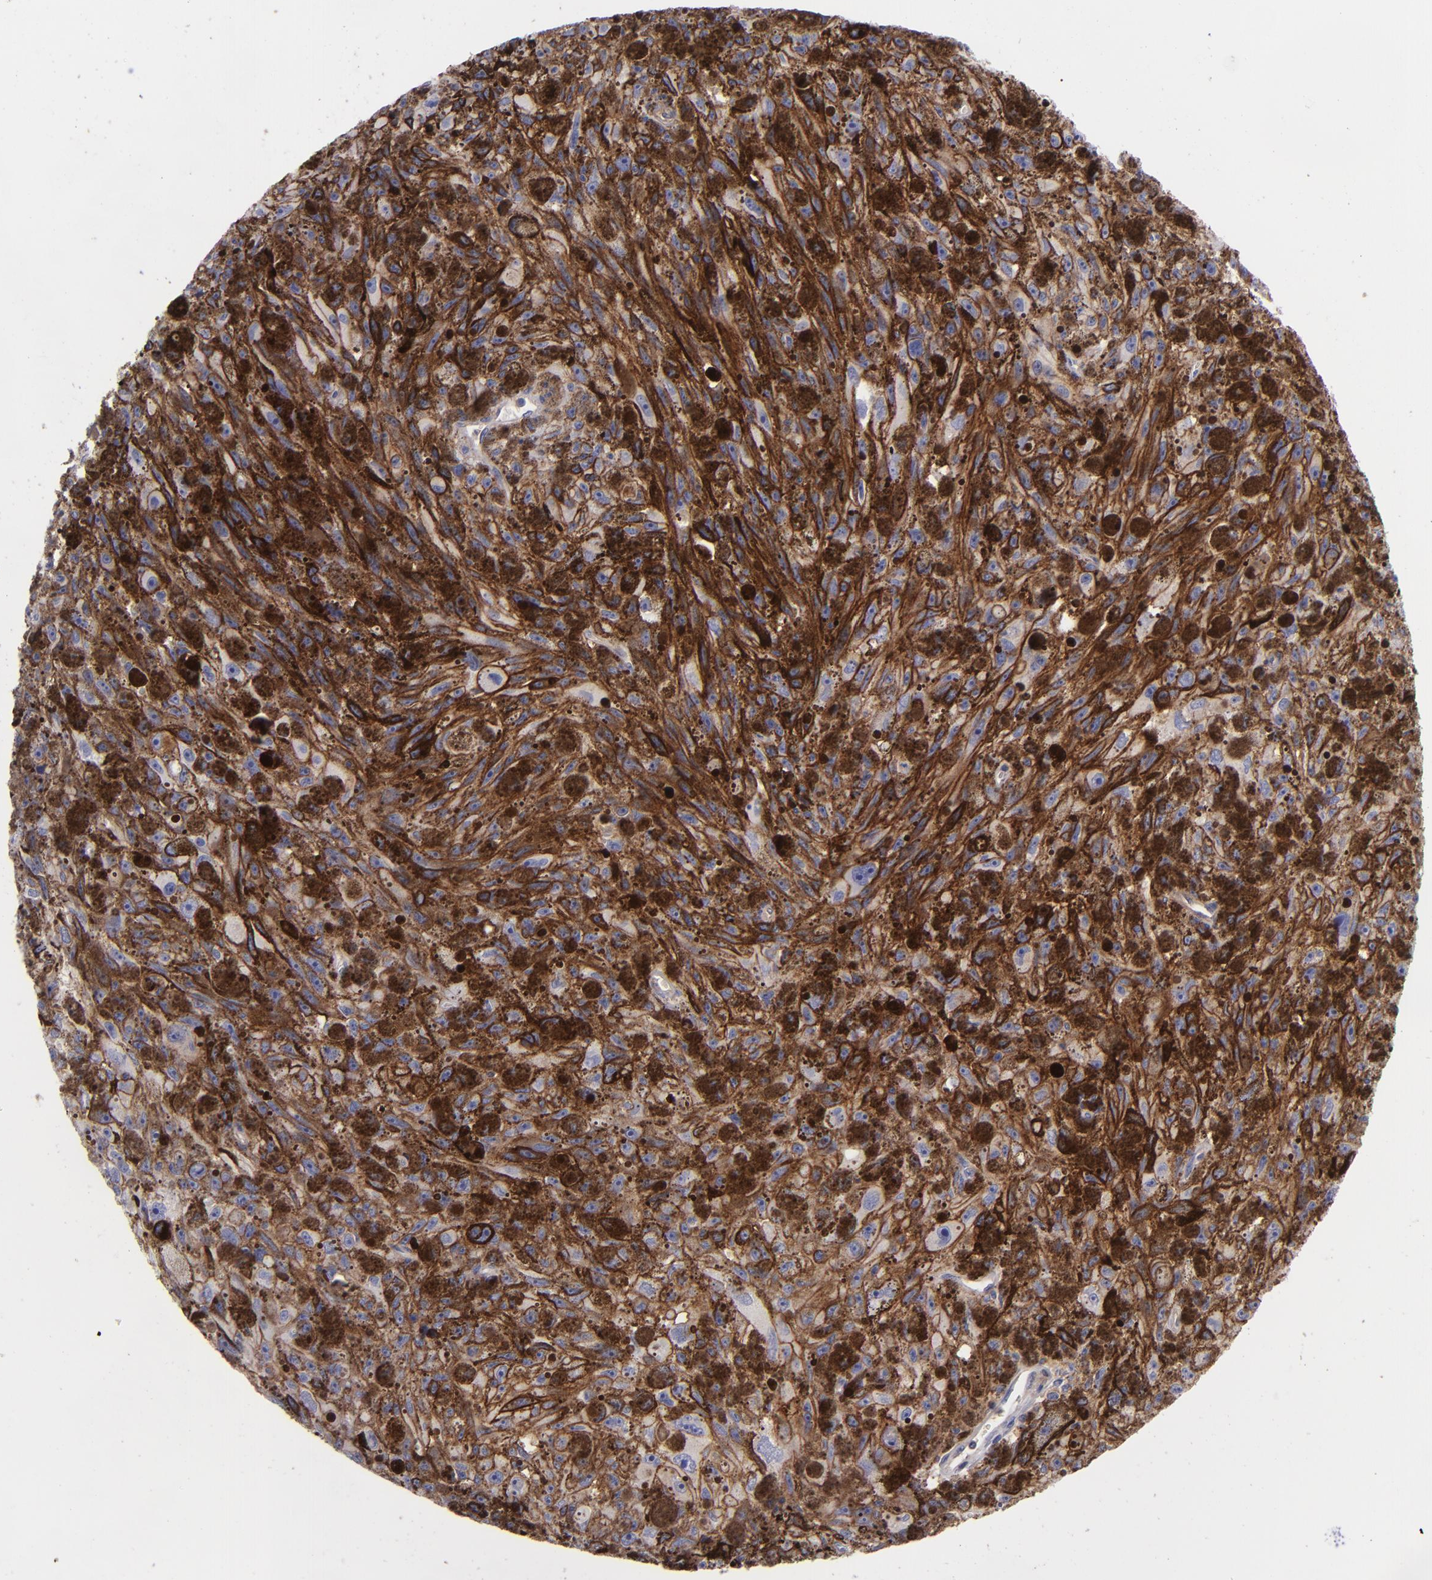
{"staining": {"intensity": "moderate", "quantity": ">75%", "location": "cytoplasmic/membranous"}, "tissue": "melanoma", "cell_type": "Tumor cells", "image_type": "cancer", "snomed": [{"axis": "morphology", "description": "Malignant melanoma, NOS"}, {"axis": "topography", "description": "Skin"}], "caption": "The immunohistochemical stain labels moderate cytoplasmic/membranous staining in tumor cells of malignant melanoma tissue.", "gene": "BSG", "patient": {"sex": "female", "age": 104}}